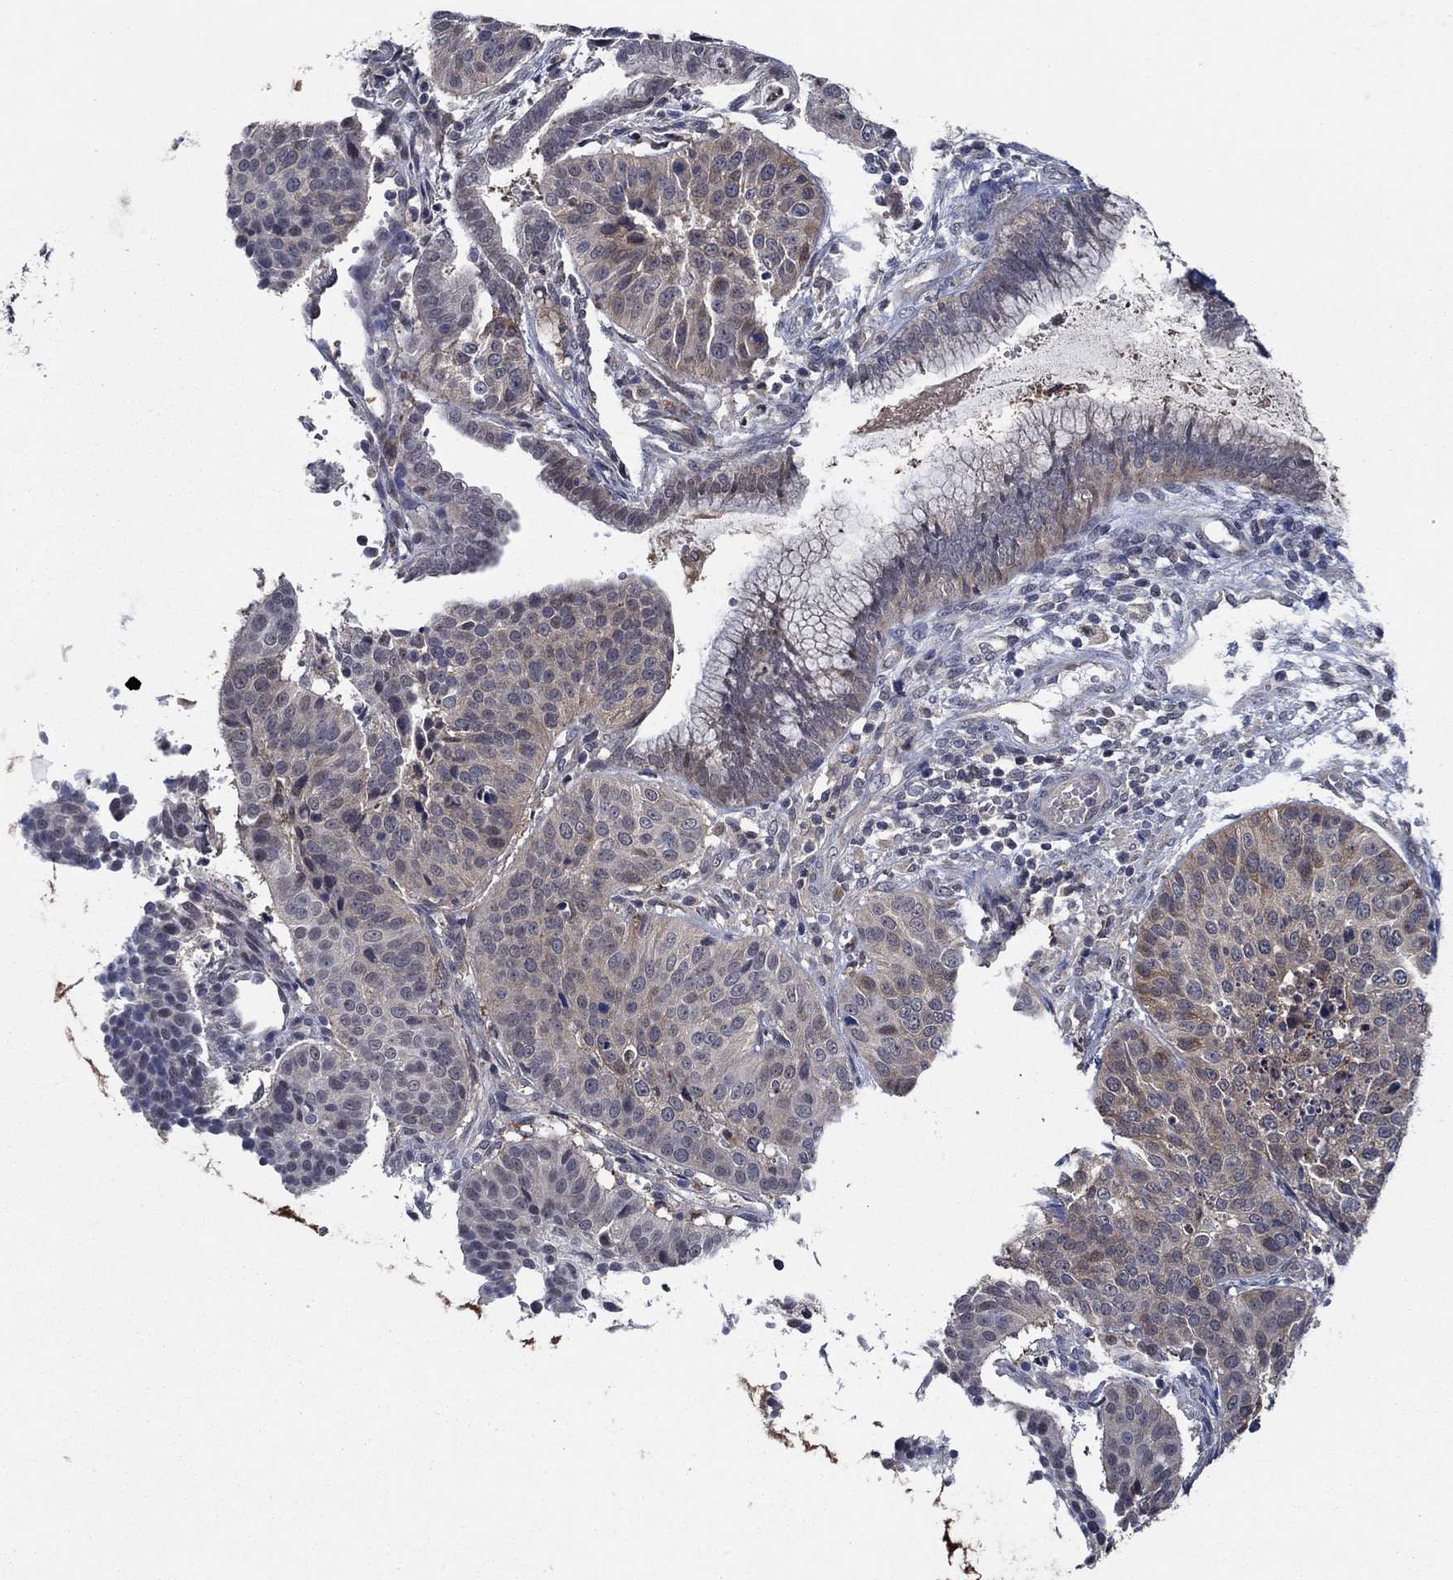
{"staining": {"intensity": "moderate", "quantity": "<25%", "location": "cytoplasmic/membranous"}, "tissue": "cervical cancer", "cell_type": "Tumor cells", "image_type": "cancer", "snomed": [{"axis": "morphology", "description": "Normal tissue, NOS"}, {"axis": "morphology", "description": "Squamous cell carcinoma, NOS"}, {"axis": "topography", "description": "Cervix"}], "caption": "An immunohistochemistry (IHC) micrograph of neoplastic tissue is shown. Protein staining in brown labels moderate cytoplasmic/membranous positivity in squamous cell carcinoma (cervical) within tumor cells. (Stains: DAB (3,3'-diaminobenzidine) in brown, nuclei in blue, Microscopy: brightfield microscopy at high magnification).", "gene": "DACT1", "patient": {"sex": "female", "age": 39}}